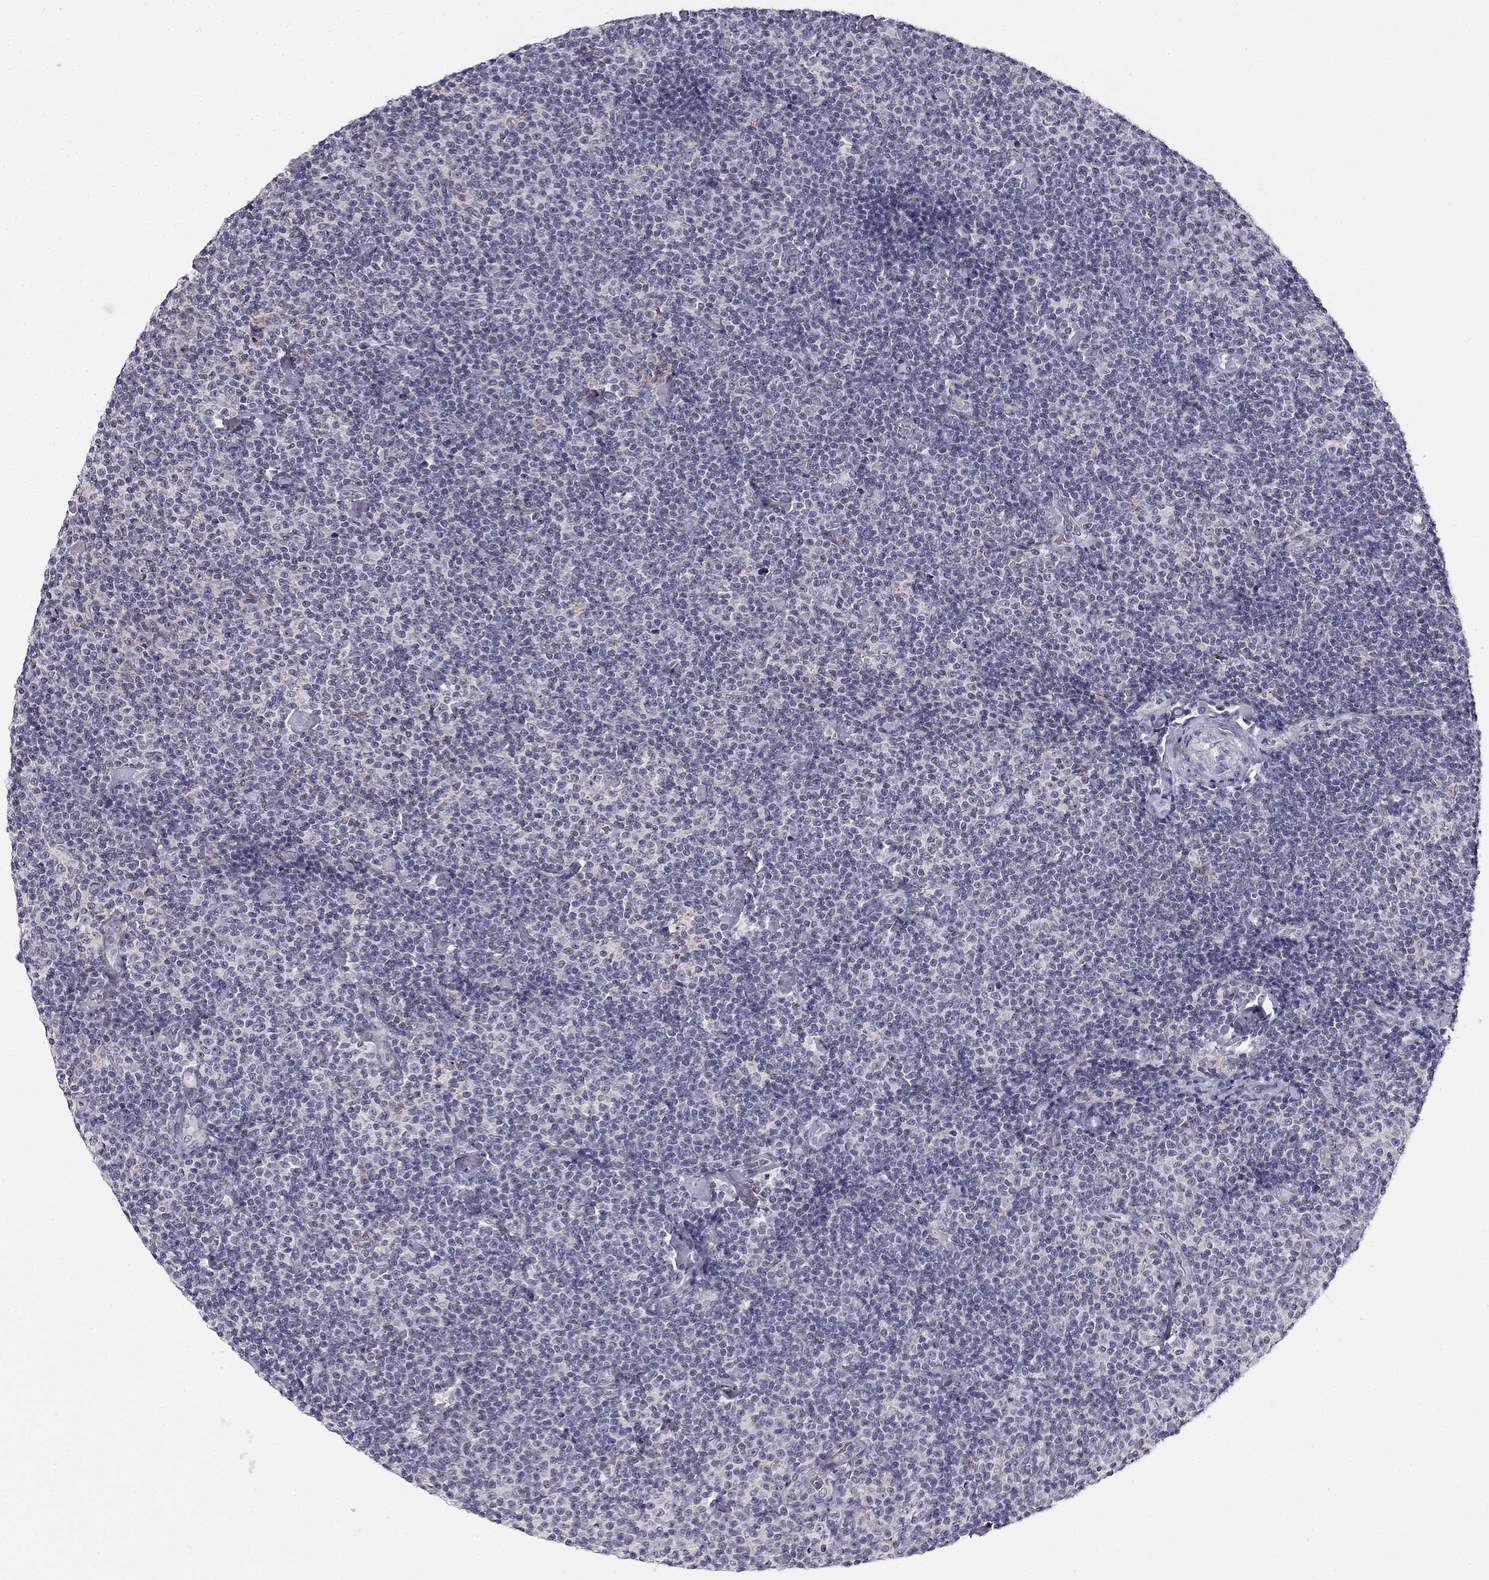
{"staining": {"intensity": "negative", "quantity": "none", "location": "none"}, "tissue": "lymphoma", "cell_type": "Tumor cells", "image_type": "cancer", "snomed": [{"axis": "morphology", "description": "Malignant lymphoma, non-Hodgkin's type, Low grade"}, {"axis": "topography", "description": "Lymph node"}], "caption": "Lymphoma was stained to show a protein in brown. There is no significant expression in tumor cells. The staining was performed using DAB (3,3'-diaminobenzidine) to visualize the protein expression in brown, while the nuclei were stained in blue with hematoxylin (Magnification: 20x).", "gene": "CNR1", "patient": {"sex": "male", "age": 81}}